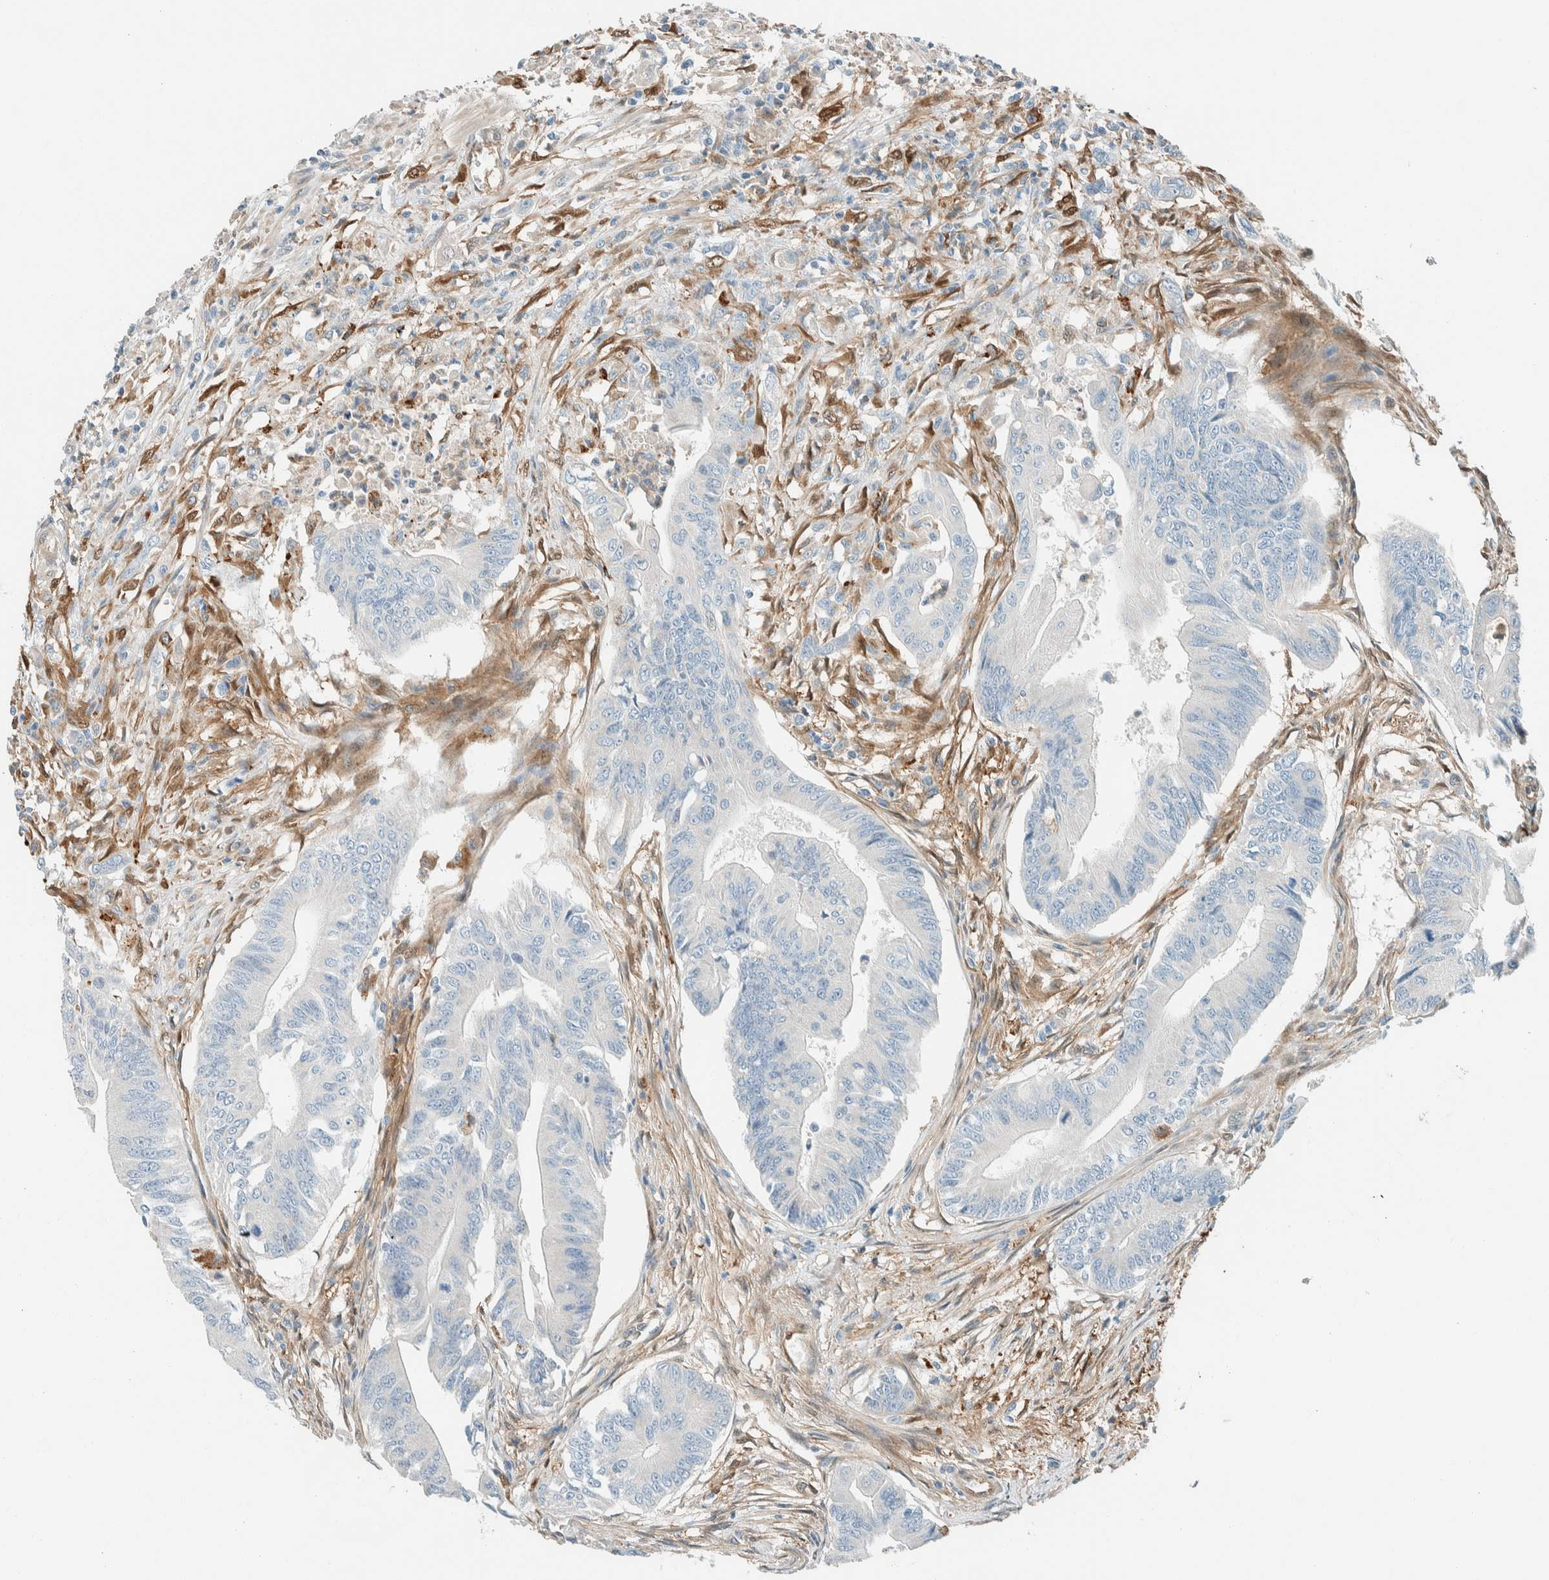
{"staining": {"intensity": "negative", "quantity": "none", "location": "none"}, "tissue": "colorectal cancer", "cell_type": "Tumor cells", "image_type": "cancer", "snomed": [{"axis": "morphology", "description": "Adenoma, NOS"}, {"axis": "morphology", "description": "Adenocarcinoma, NOS"}, {"axis": "topography", "description": "Colon"}], "caption": "Colorectal adenoma was stained to show a protein in brown. There is no significant positivity in tumor cells.", "gene": "NXN", "patient": {"sex": "male", "age": 79}}